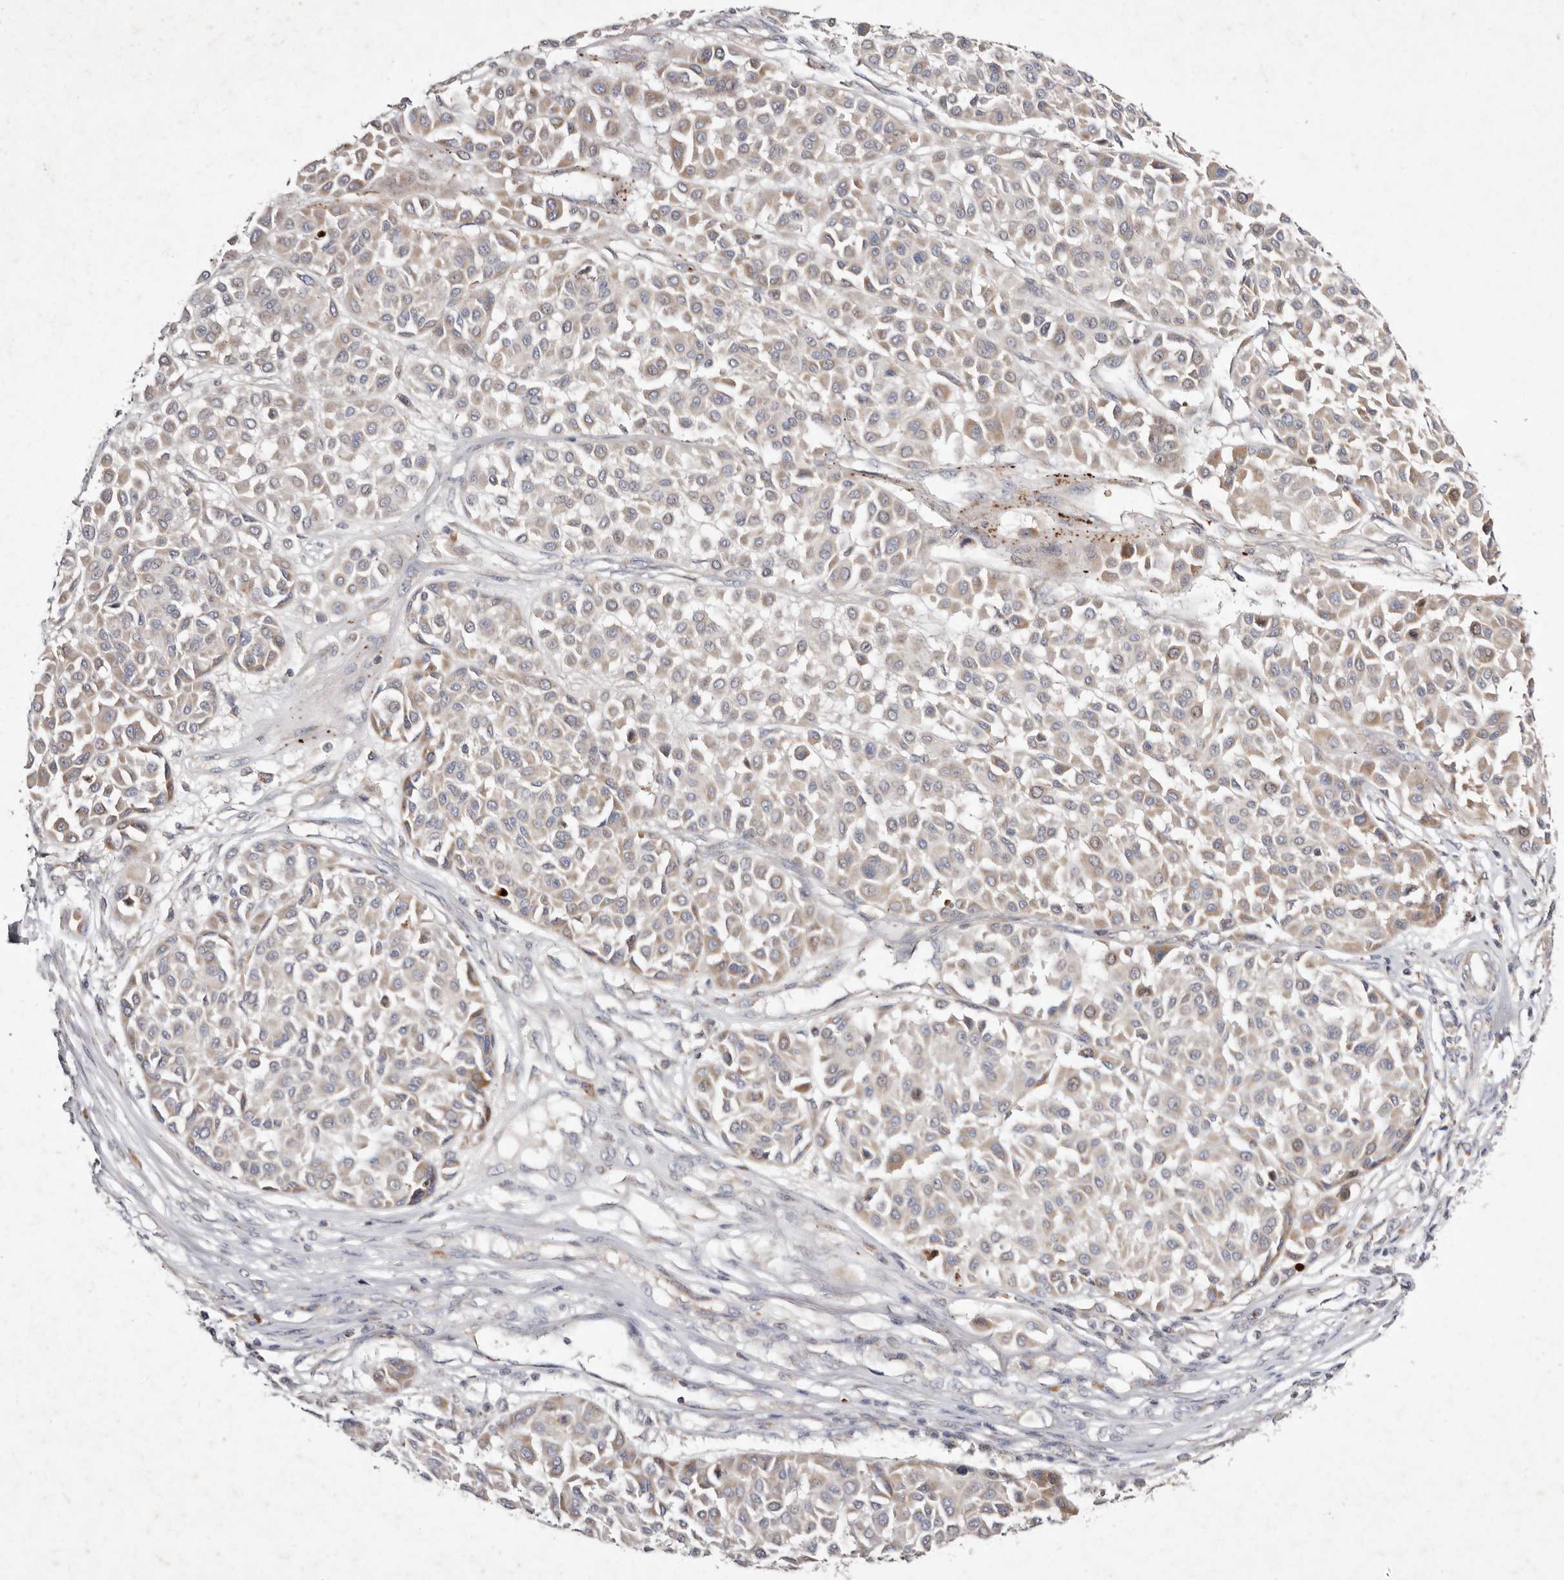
{"staining": {"intensity": "weak", "quantity": "25%-75%", "location": "cytoplasmic/membranous"}, "tissue": "melanoma", "cell_type": "Tumor cells", "image_type": "cancer", "snomed": [{"axis": "morphology", "description": "Malignant melanoma, Metastatic site"}, {"axis": "topography", "description": "Soft tissue"}], "caption": "Protein expression analysis of human malignant melanoma (metastatic site) reveals weak cytoplasmic/membranous expression in approximately 25%-75% of tumor cells. (brown staining indicates protein expression, while blue staining denotes nuclei).", "gene": "SLC25A20", "patient": {"sex": "male", "age": 41}}